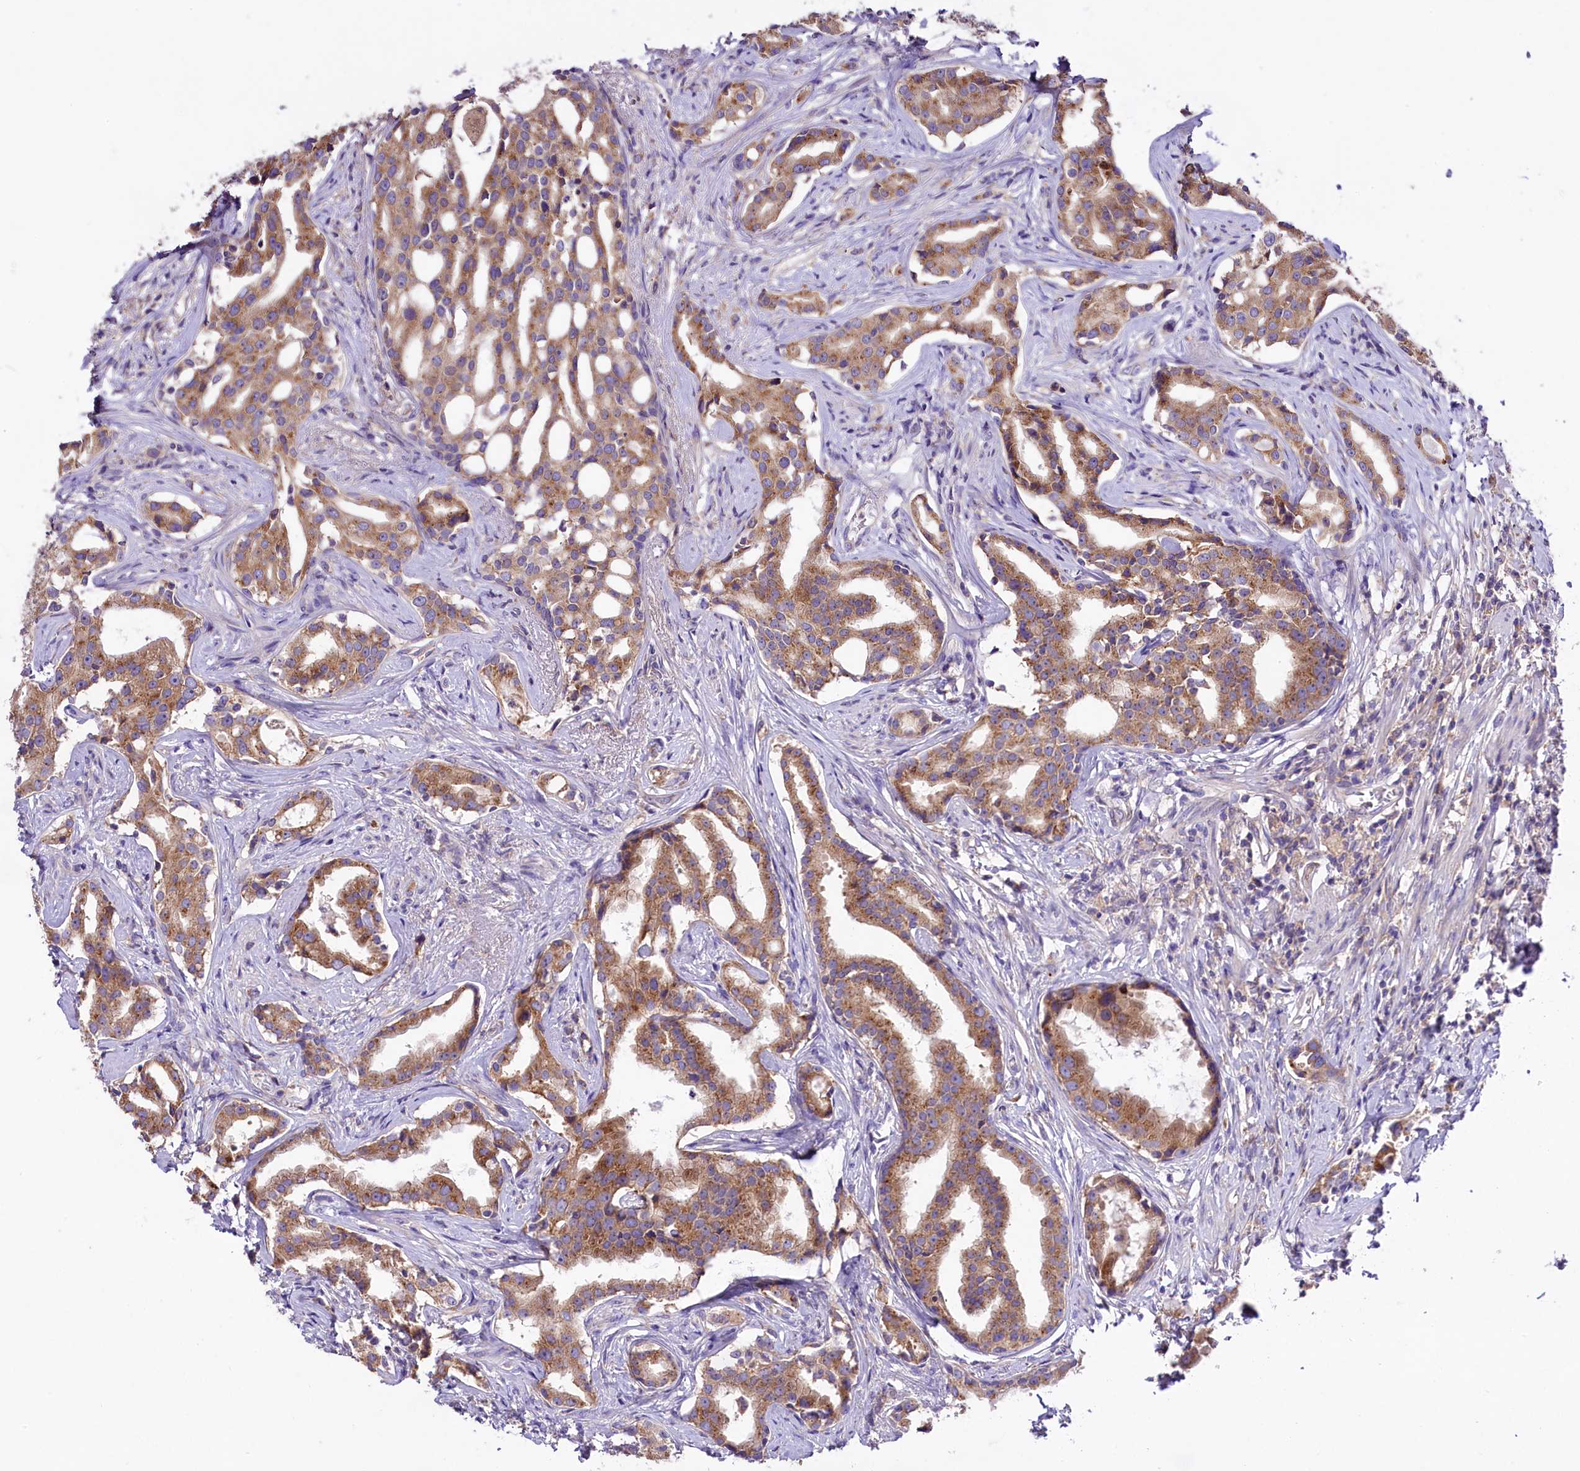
{"staining": {"intensity": "moderate", "quantity": ">75%", "location": "cytoplasmic/membranous"}, "tissue": "prostate cancer", "cell_type": "Tumor cells", "image_type": "cancer", "snomed": [{"axis": "morphology", "description": "Adenocarcinoma, High grade"}, {"axis": "topography", "description": "Prostate"}], "caption": "The photomicrograph shows immunohistochemical staining of prostate adenocarcinoma (high-grade). There is moderate cytoplasmic/membranous positivity is present in about >75% of tumor cells.", "gene": "PEMT", "patient": {"sex": "male", "age": 67}}